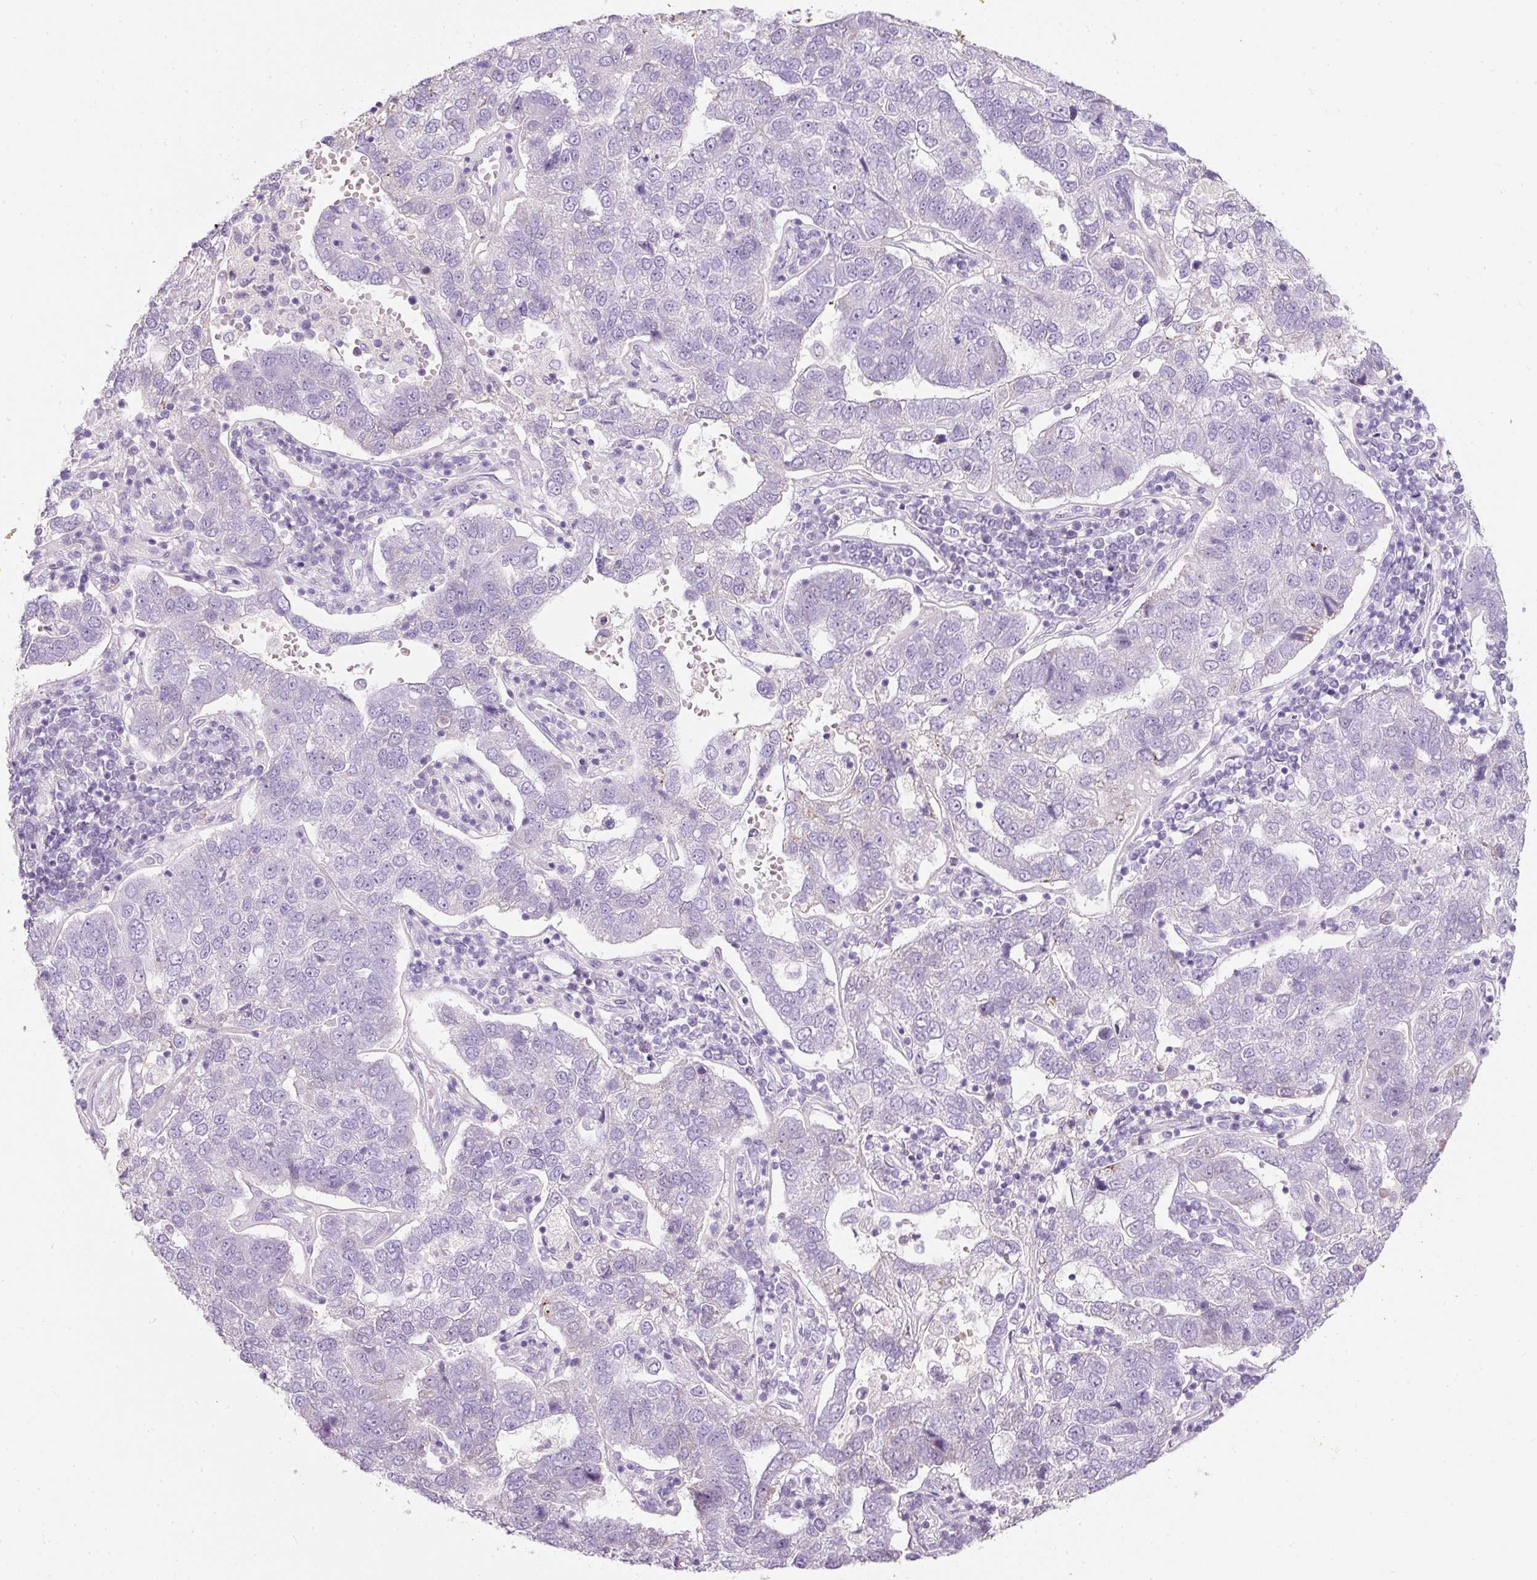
{"staining": {"intensity": "negative", "quantity": "none", "location": "none"}, "tissue": "pancreatic cancer", "cell_type": "Tumor cells", "image_type": "cancer", "snomed": [{"axis": "morphology", "description": "Adenocarcinoma, NOS"}, {"axis": "topography", "description": "Pancreas"}], "caption": "Tumor cells show no significant protein expression in pancreatic adenocarcinoma.", "gene": "DNM1", "patient": {"sex": "female", "age": 61}}